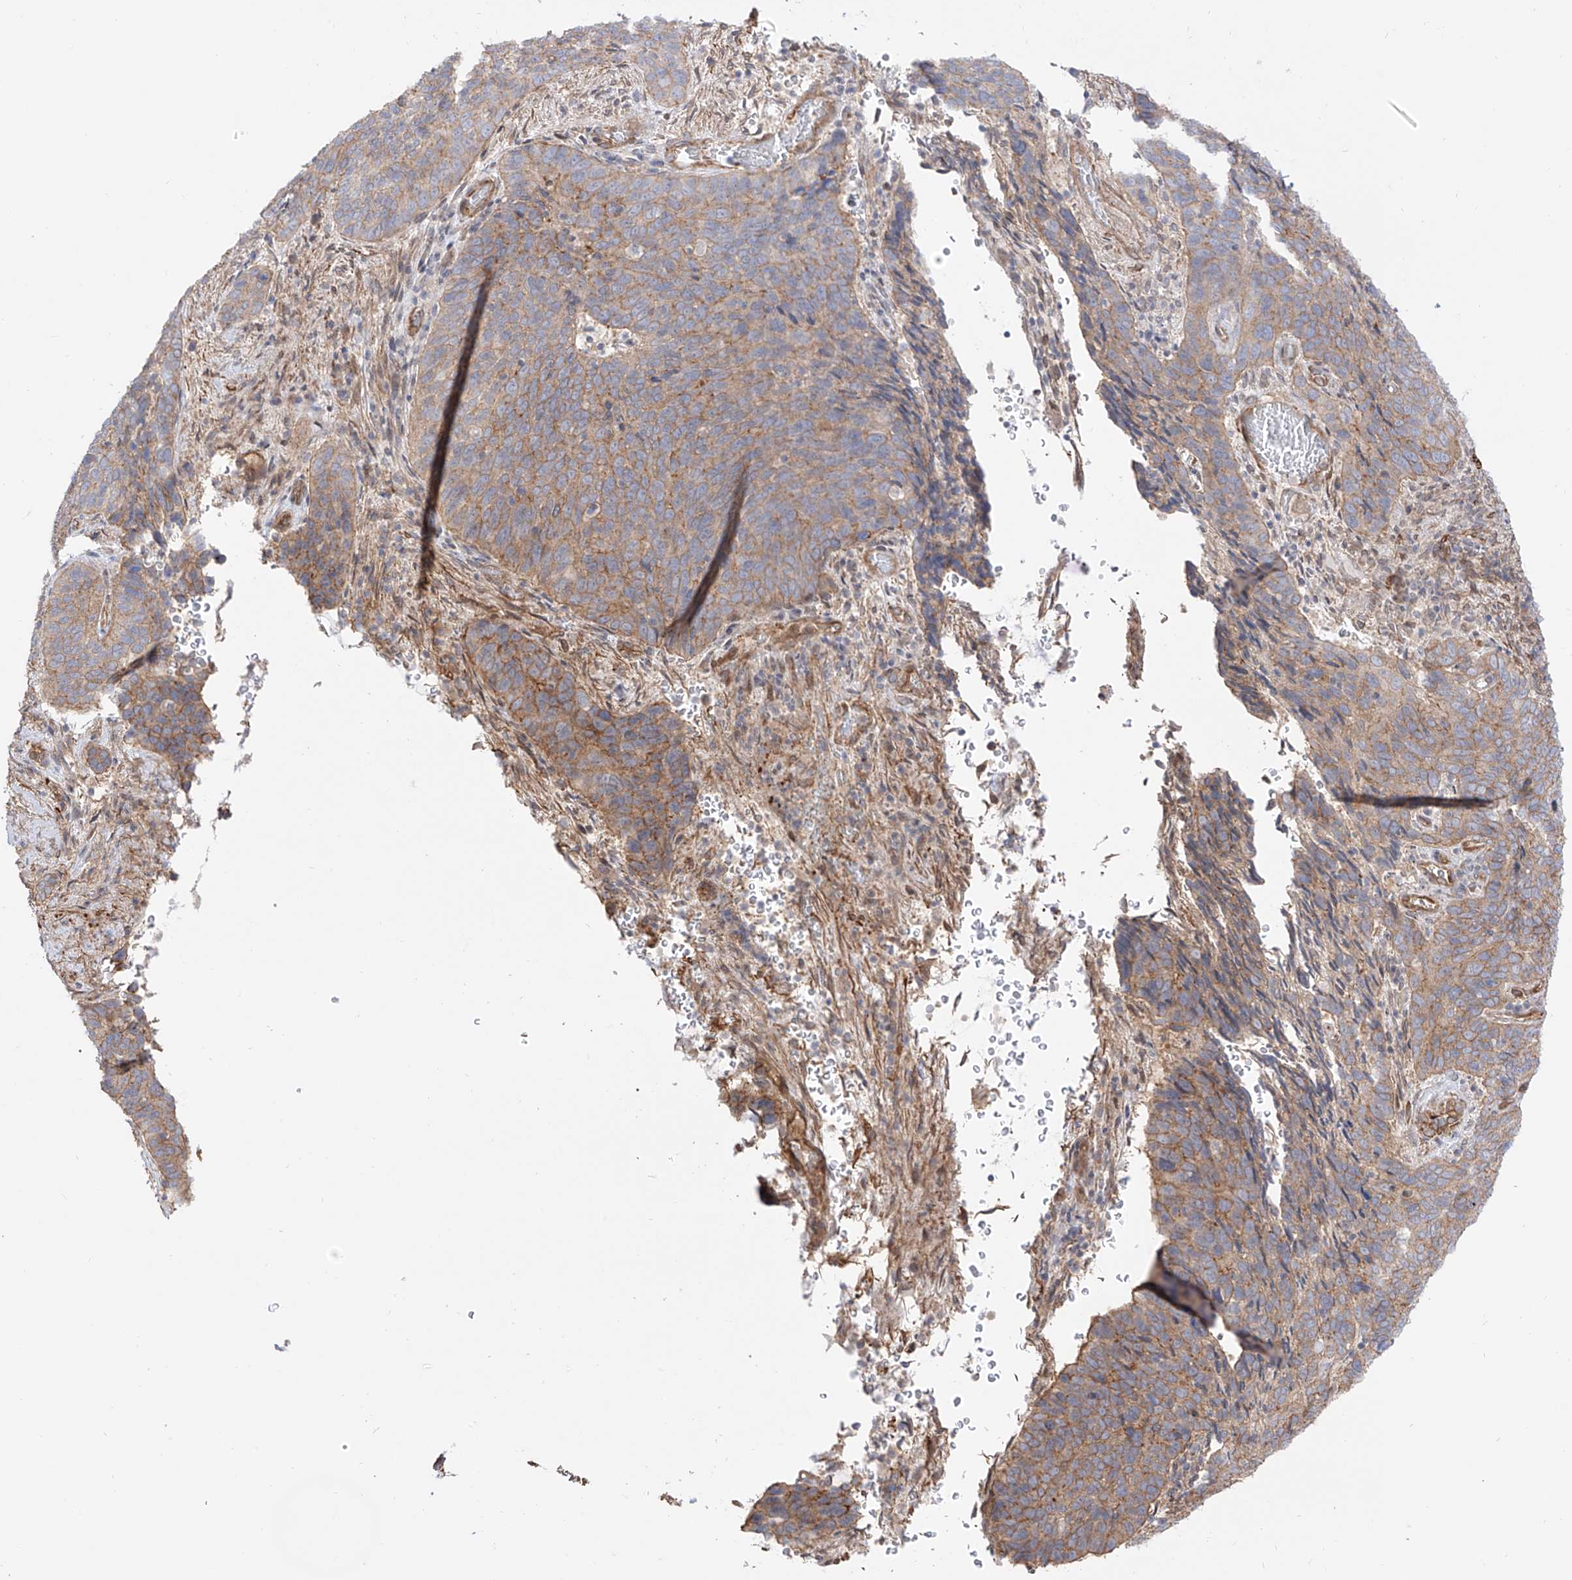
{"staining": {"intensity": "moderate", "quantity": "<25%", "location": "cytoplasmic/membranous"}, "tissue": "cervical cancer", "cell_type": "Tumor cells", "image_type": "cancer", "snomed": [{"axis": "morphology", "description": "Squamous cell carcinoma, NOS"}, {"axis": "topography", "description": "Cervix"}], "caption": "An immunohistochemistry (IHC) photomicrograph of tumor tissue is shown. Protein staining in brown labels moderate cytoplasmic/membranous positivity in squamous cell carcinoma (cervical) within tumor cells. The staining is performed using DAB brown chromogen to label protein expression. The nuclei are counter-stained blue using hematoxylin.", "gene": "ZNF180", "patient": {"sex": "female", "age": 60}}